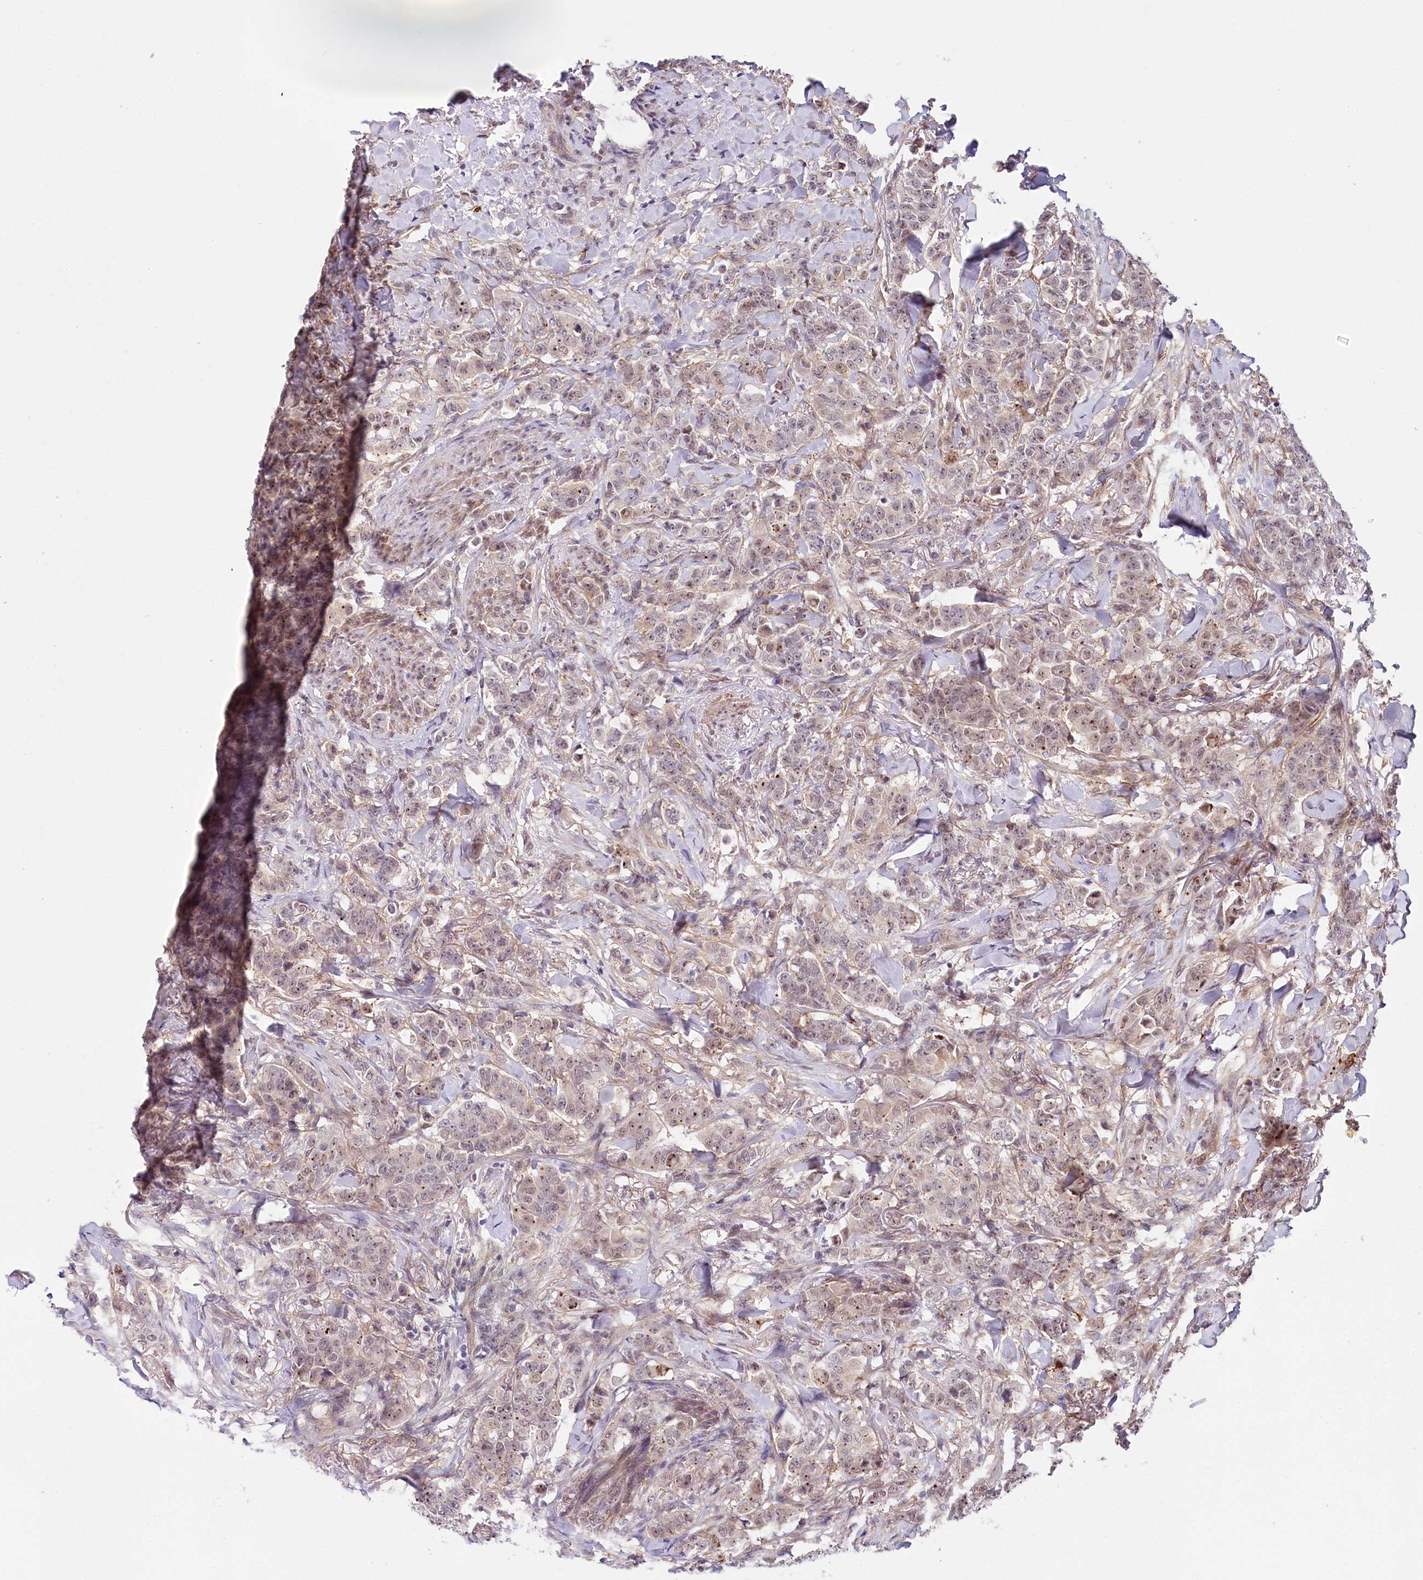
{"staining": {"intensity": "moderate", "quantity": "25%-75%", "location": "nuclear"}, "tissue": "breast cancer", "cell_type": "Tumor cells", "image_type": "cancer", "snomed": [{"axis": "morphology", "description": "Duct carcinoma"}, {"axis": "topography", "description": "Breast"}], "caption": "Moderate nuclear staining is appreciated in about 25%-75% of tumor cells in infiltrating ductal carcinoma (breast). The staining was performed using DAB, with brown indicating positive protein expression. Nuclei are stained blue with hematoxylin.", "gene": "TUBGCP2", "patient": {"sex": "female", "age": 40}}